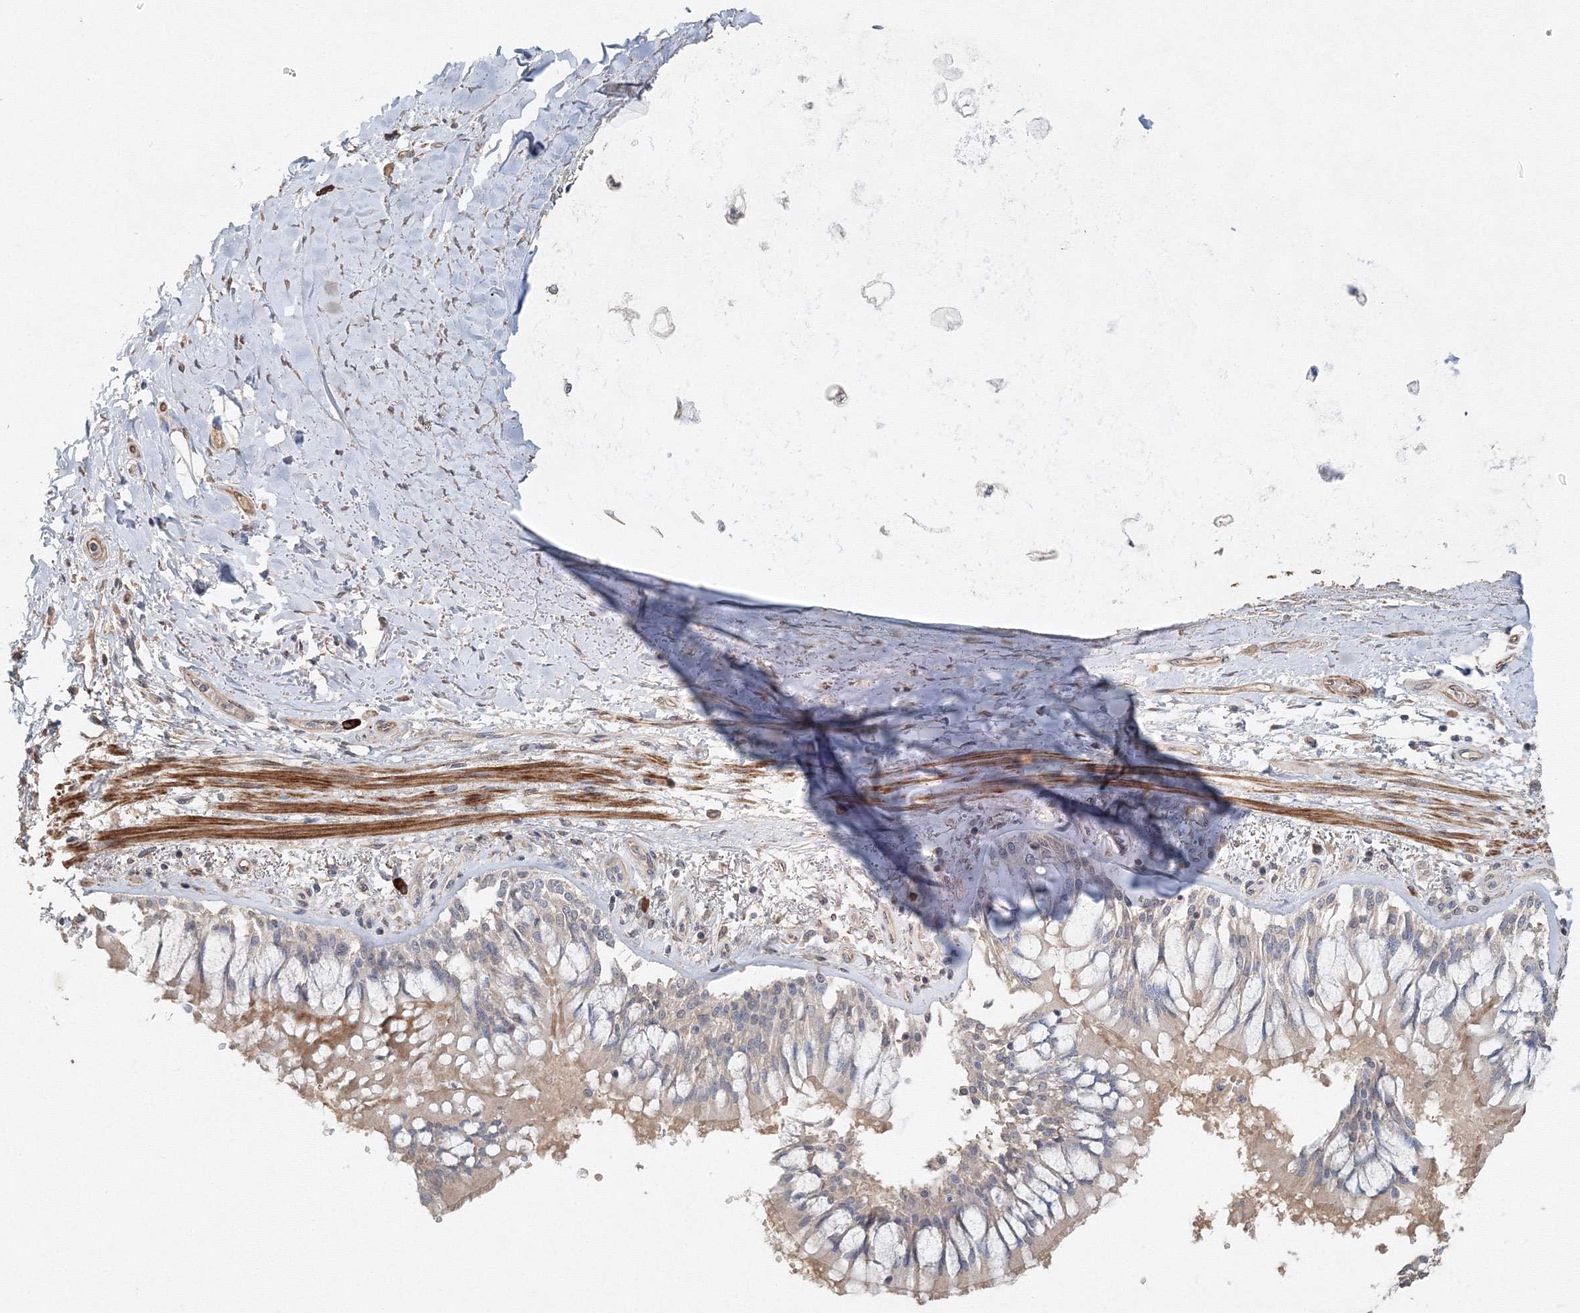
{"staining": {"intensity": "weak", "quantity": ">75%", "location": "cytoplasmic/membranous"}, "tissue": "adipose tissue", "cell_type": "Adipocytes", "image_type": "normal", "snomed": [{"axis": "morphology", "description": "Normal tissue, NOS"}, {"axis": "topography", "description": "Cartilage tissue"}, {"axis": "topography", "description": "Bronchus"}, {"axis": "topography", "description": "Lung"}, {"axis": "topography", "description": "Peripheral nerve tissue"}], "caption": "Immunohistochemical staining of normal adipose tissue displays weak cytoplasmic/membranous protein positivity in approximately >75% of adipocytes.", "gene": "NALF2", "patient": {"sex": "female", "age": 49}}